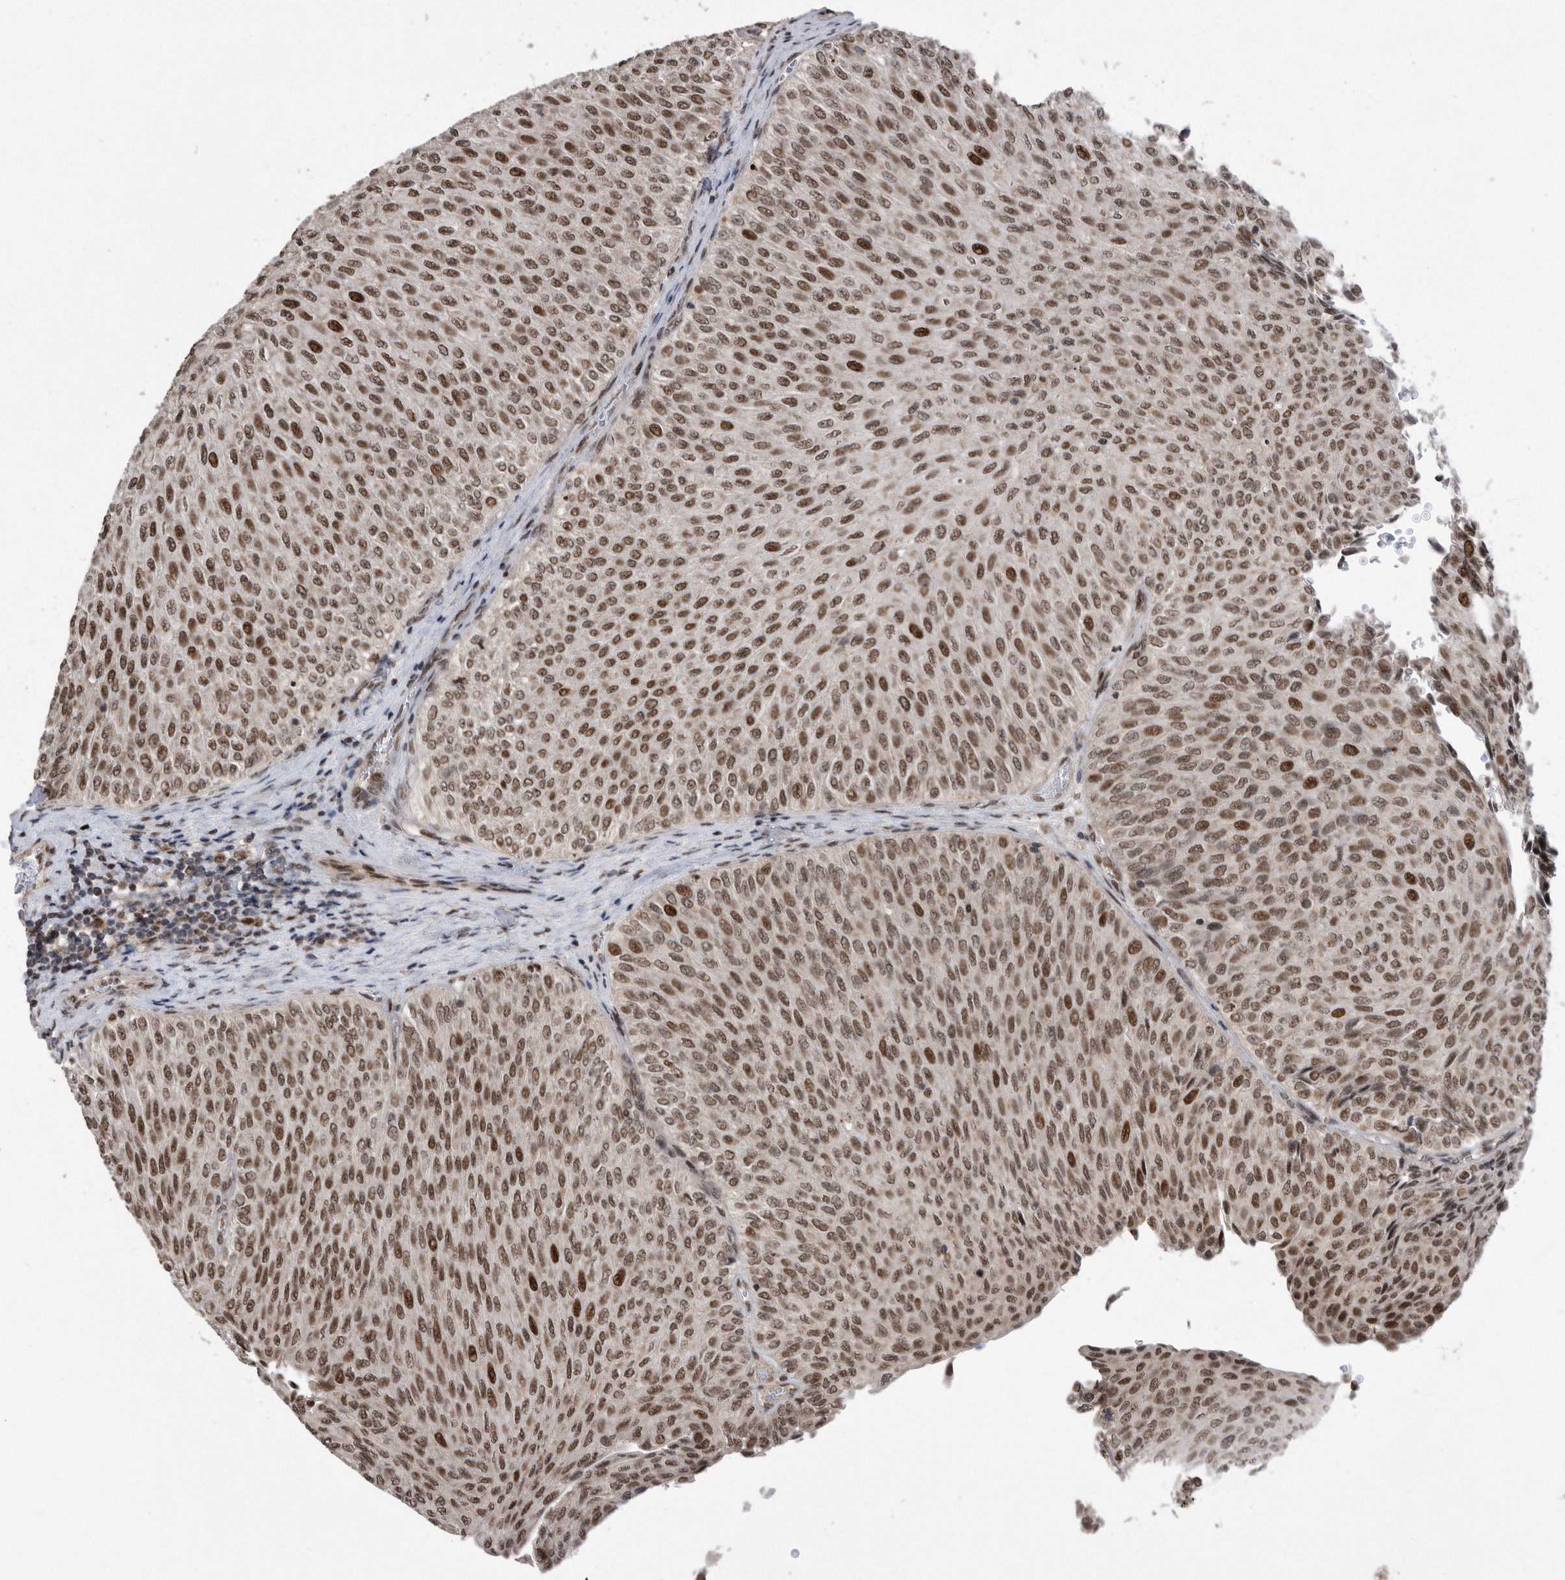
{"staining": {"intensity": "strong", "quantity": ">75%", "location": "nuclear"}, "tissue": "urothelial cancer", "cell_type": "Tumor cells", "image_type": "cancer", "snomed": [{"axis": "morphology", "description": "Urothelial carcinoma, Low grade"}, {"axis": "topography", "description": "Urinary bladder"}], "caption": "Immunohistochemistry (IHC) of urothelial cancer shows high levels of strong nuclear positivity in about >75% of tumor cells.", "gene": "TDRD3", "patient": {"sex": "male", "age": 78}}